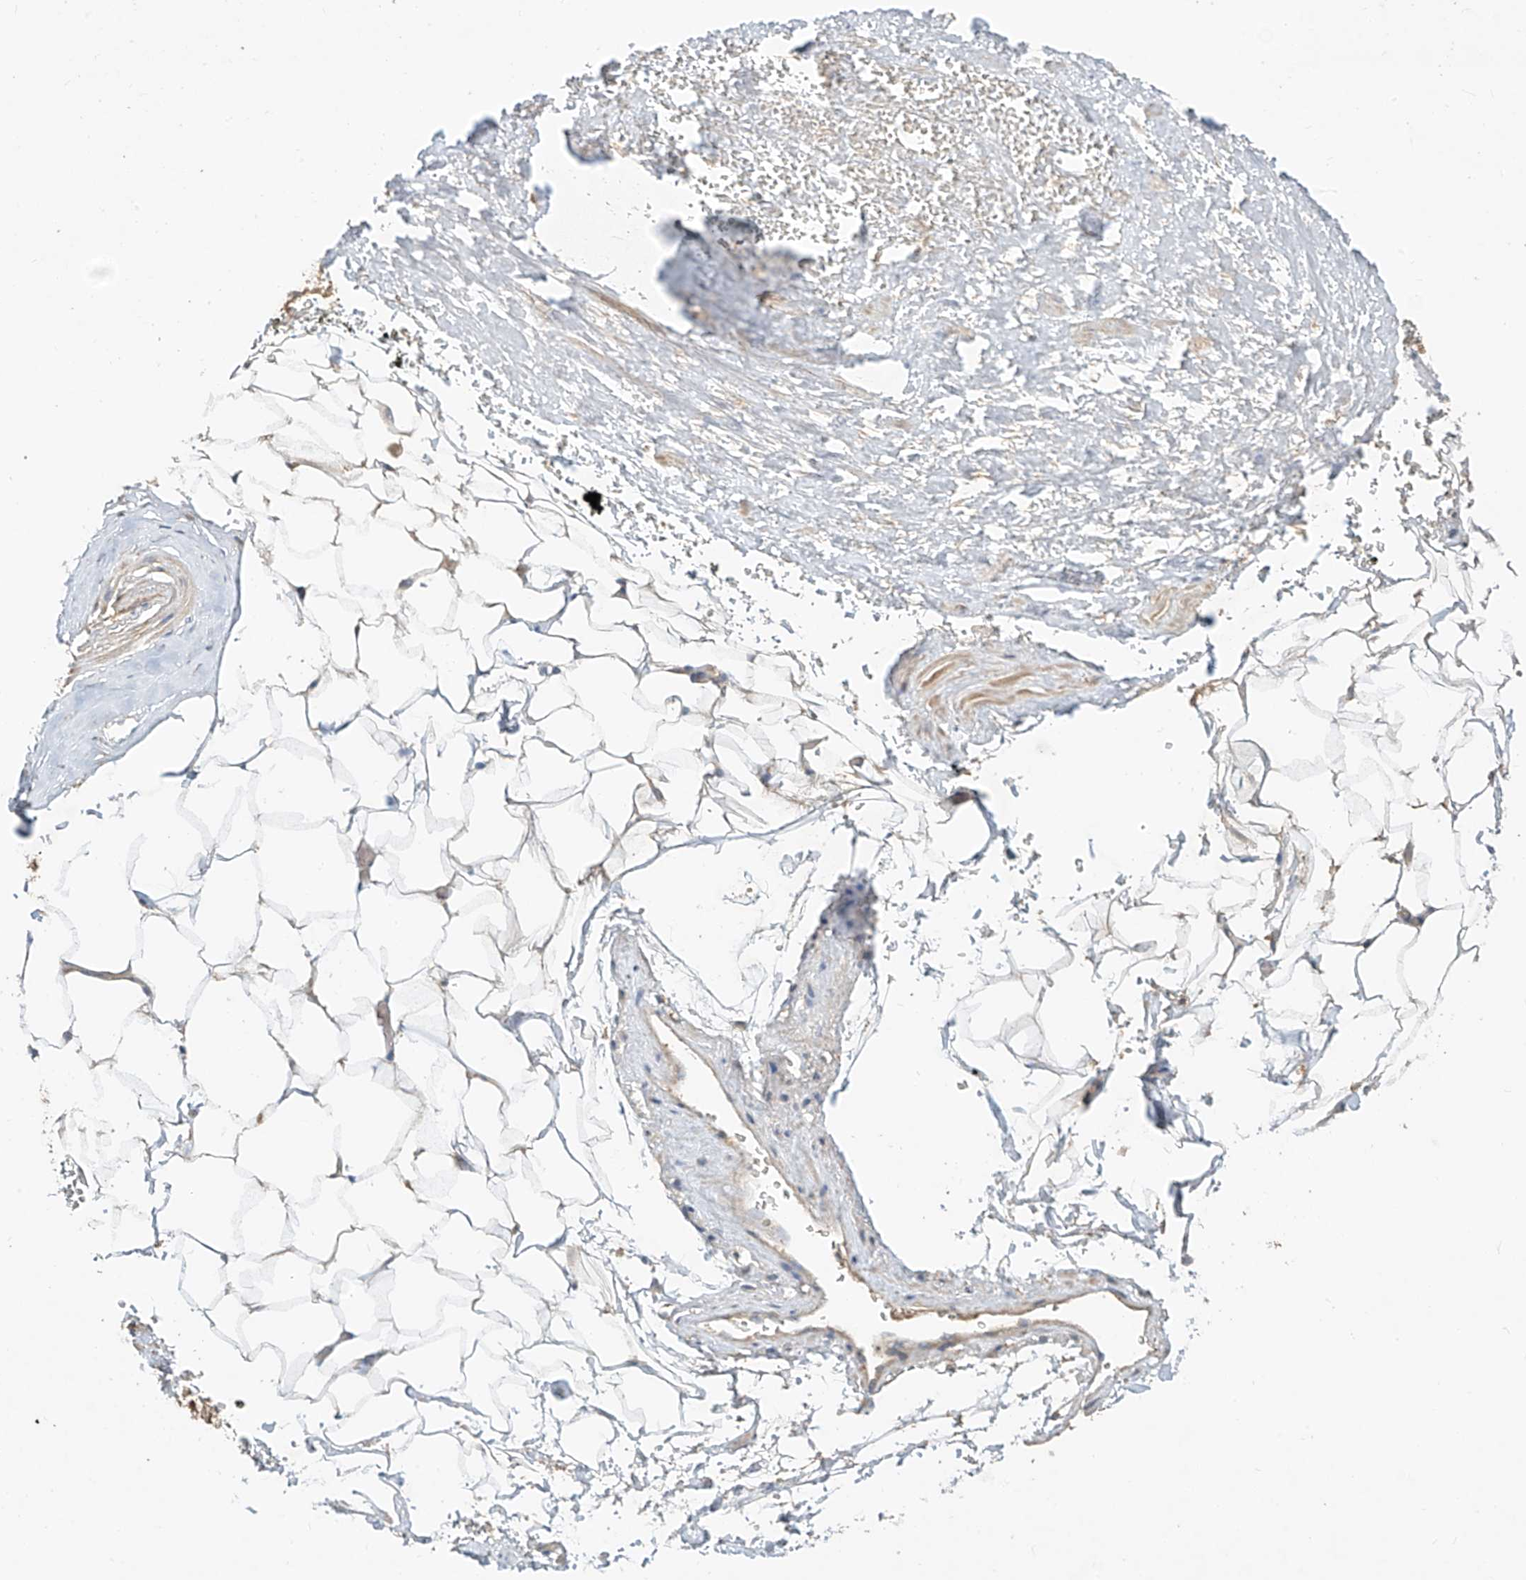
{"staining": {"intensity": "weak", "quantity": ">75%", "location": "cytoplasmic/membranous"}, "tissue": "adipose tissue", "cell_type": "Adipocytes", "image_type": "normal", "snomed": [{"axis": "morphology", "description": "Normal tissue, NOS"}, {"axis": "morphology", "description": "Adenocarcinoma, Low grade"}, {"axis": "topography", "description": "Prostate"}, {"axis": "topography", "description": "Peripheral nerve tissue"}], "caption": "Adipose tissue stained with IHC reveals weak cytoplasmic/membranous staining in approximately >75% of adipocytes. The staining was performed using DAB (3,3'-diaminobenzidine), with brown indicating positive protein expression. Nuclei are stained blue with hematoxylin.", "gene": "TMEM61", "patient": {"sex": "male", "age": 63}}